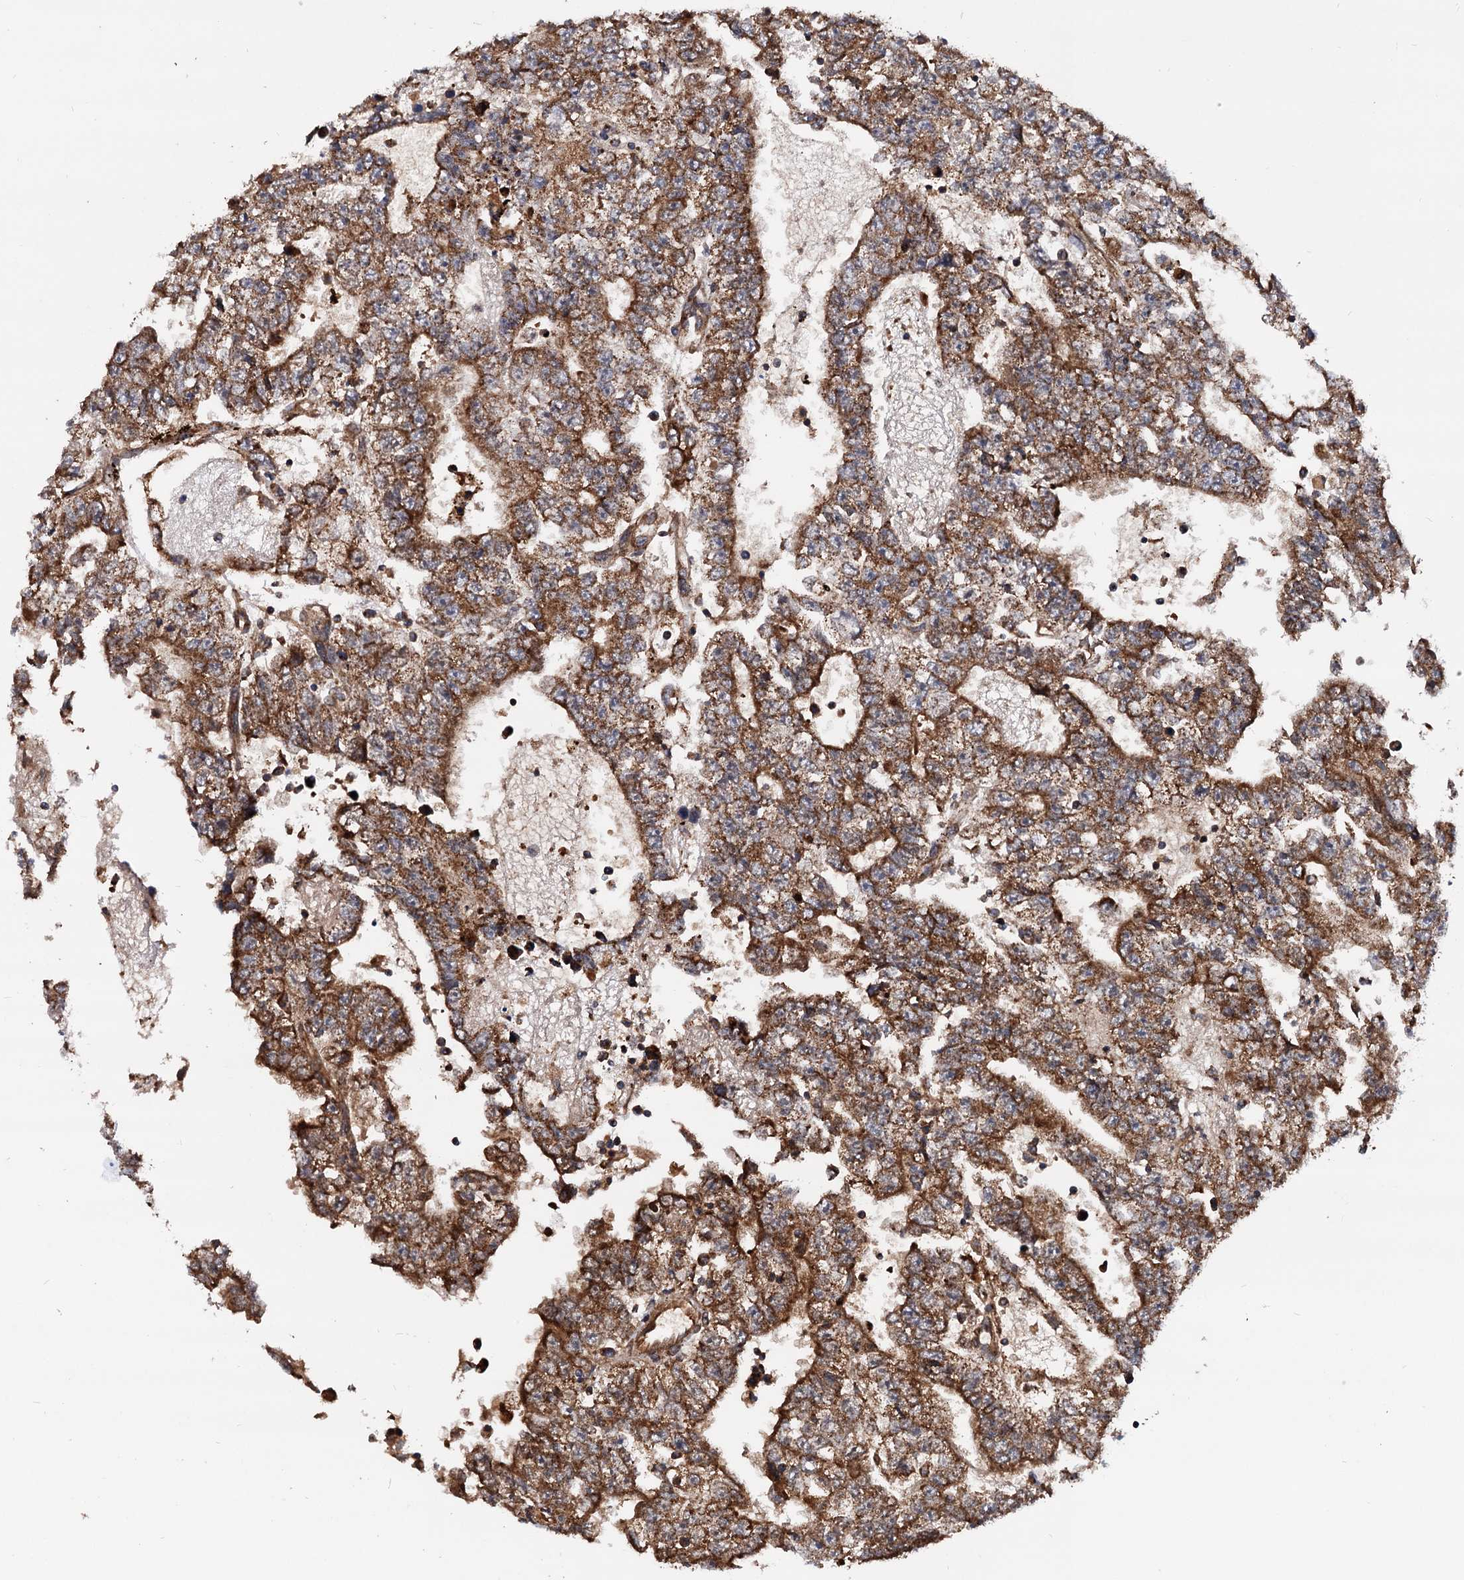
{"staining": {"intensity": "moderate", "quantity": ">75%", "location": "cytoplasmic/membranous"}, "tissue": "testis cancer", "cell_type": "Tumor cells", "image_type": "cancer", "snomed": [{"axis": "morphology", "description": "Carcinoma, Embryonal, NOS"}, {"axis": "topography", "description": "Testis"}], "caption": "An image showing moderate cytoplasmic/membranous staining in about >75% of tumor cells in testis cancer, as visualized by brown immunohistochemical staining.", "gene": "MRPL42", "patient": {"sex": "male", "age": 25}}